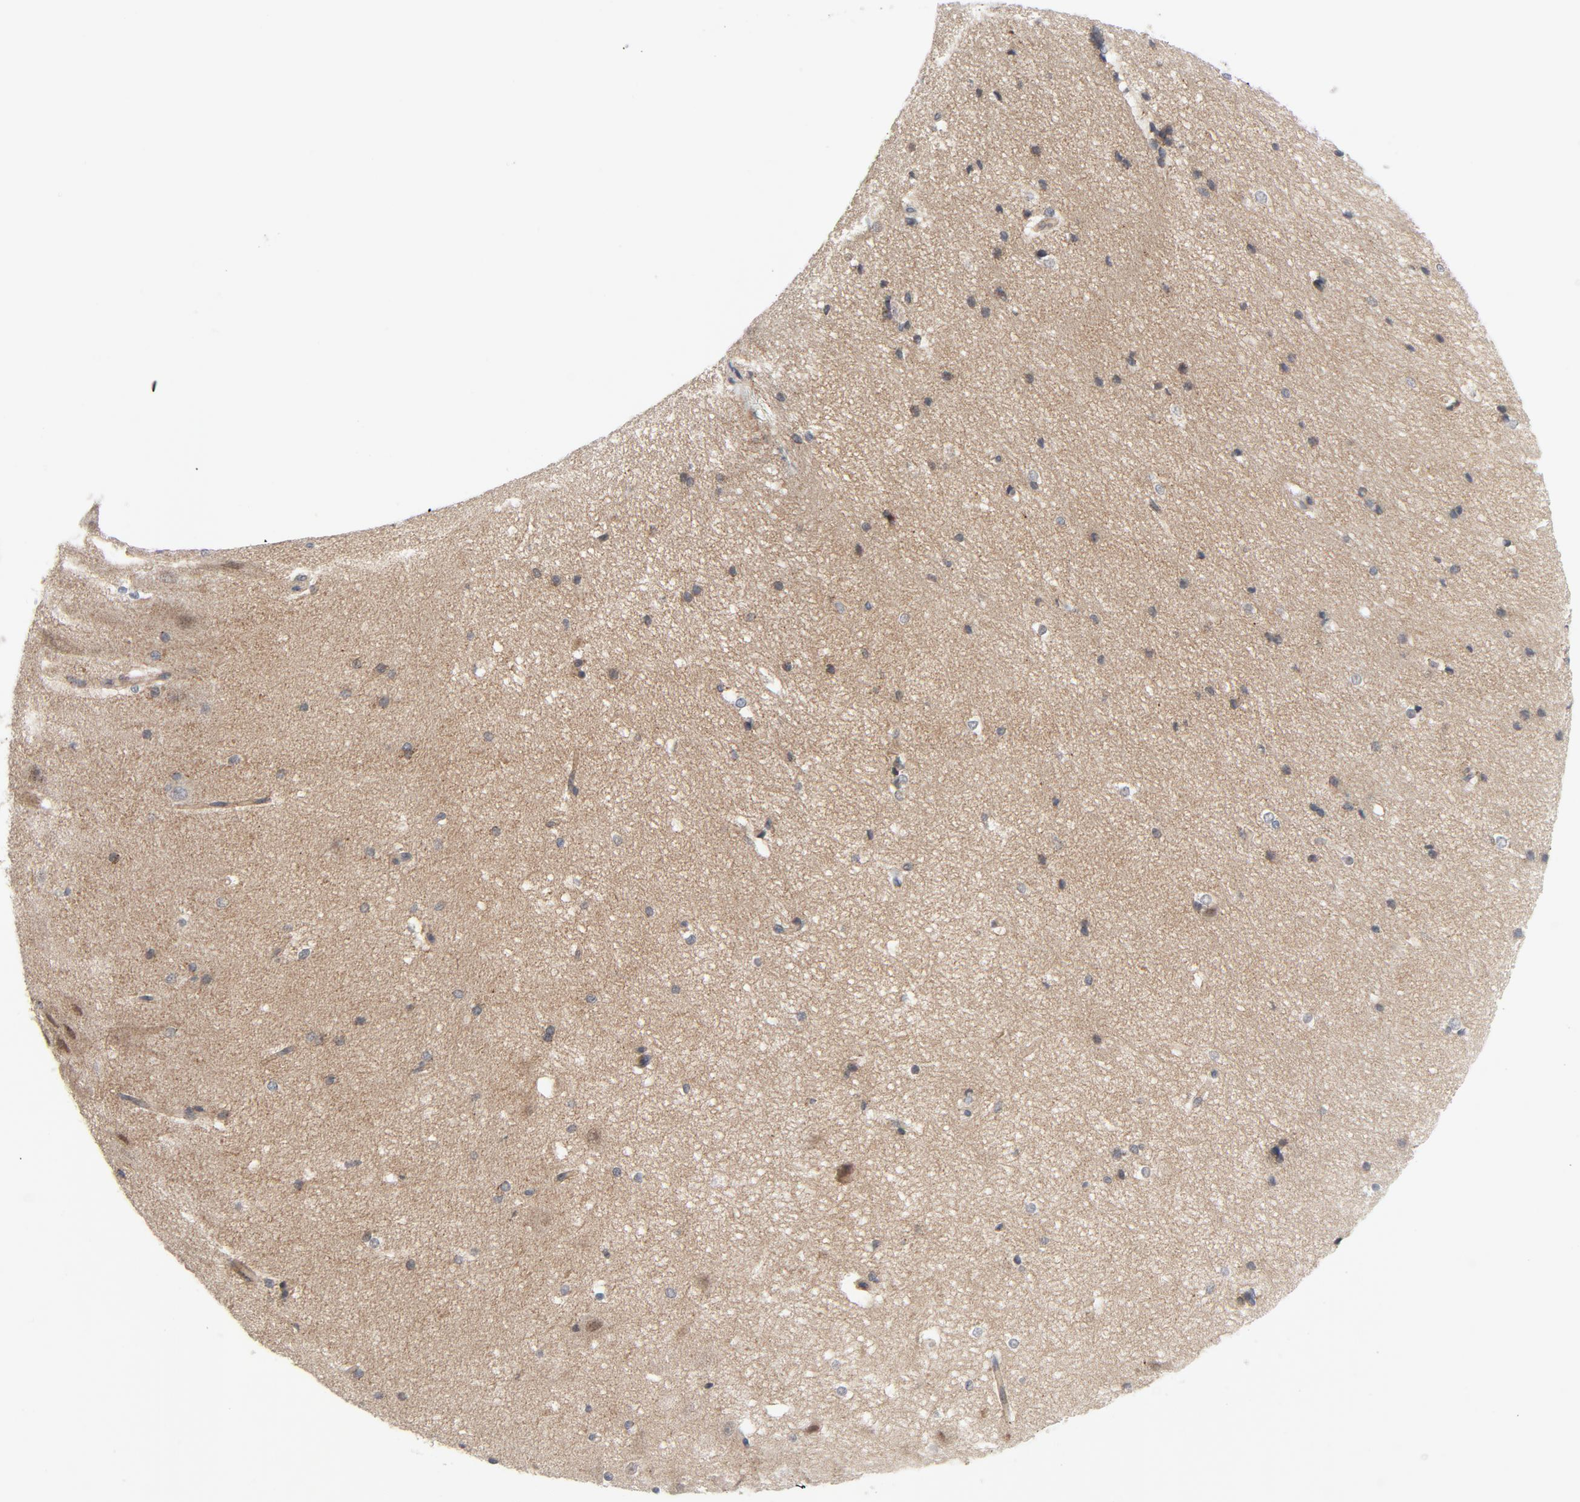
{"staining": {"intensity": "weak", "quantity": ">75%", "location": "cytoplasmic/membranous"}, "tissue": "hippocampus", "cell_type": "Glial cells", "image_type": "normal", "snomed": [{"axis": "morphology", "description": "Normal tissue, NOS"}, {"axis": "topography", "description": "Hippocampus"}], "caption": "Immunohistochemical staining of benign human hippocampus demonstrates low levels of weak cytoplasmic/membranous expression in about >75% of glial cells.", "gene": "TSG101", "patient": {"sex": "female", "age": 19}}